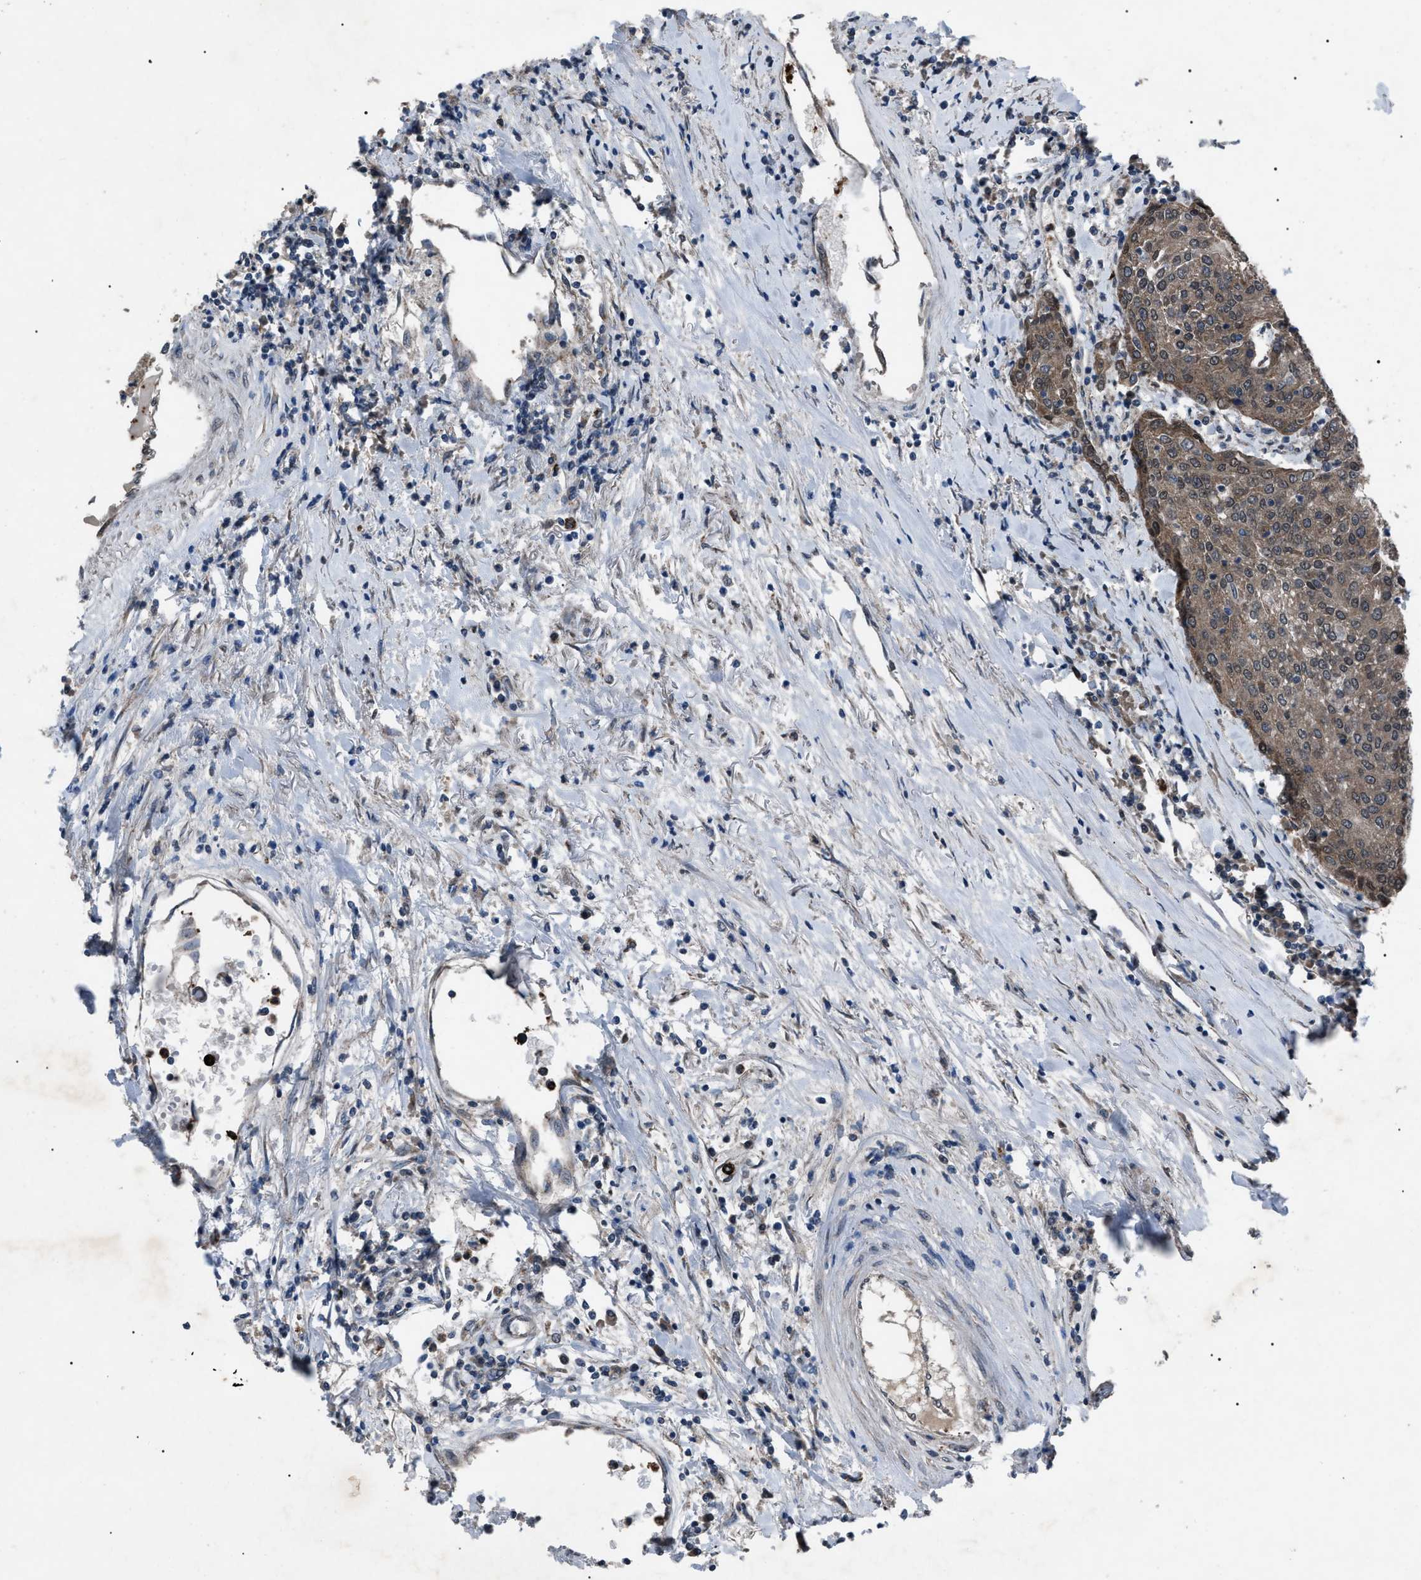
{"staining": {"intensity": "moderate", "quantity": ">75%", "location": "cytoplasmic/membranous"}, "tissue": "urothelial cancer", "cell_type": "Tumor cells", "image_type": "cancer", "snomed": [{"axis": "morphology", "description": "Urothelial carcinoma, High grade"}, {"axis": "topography", "description": "Urinary bladder"}], "caption": "Immunohistochemistry (IHC) histopathology image of urothelial cancer stained for a protein (brown), which shows medium levels of moderate cytoplasmic/membranous positivity in about >75% of tumor cells.", "gene": "ZFAND2A", "patient": {"sex": "female", "age": 85}}